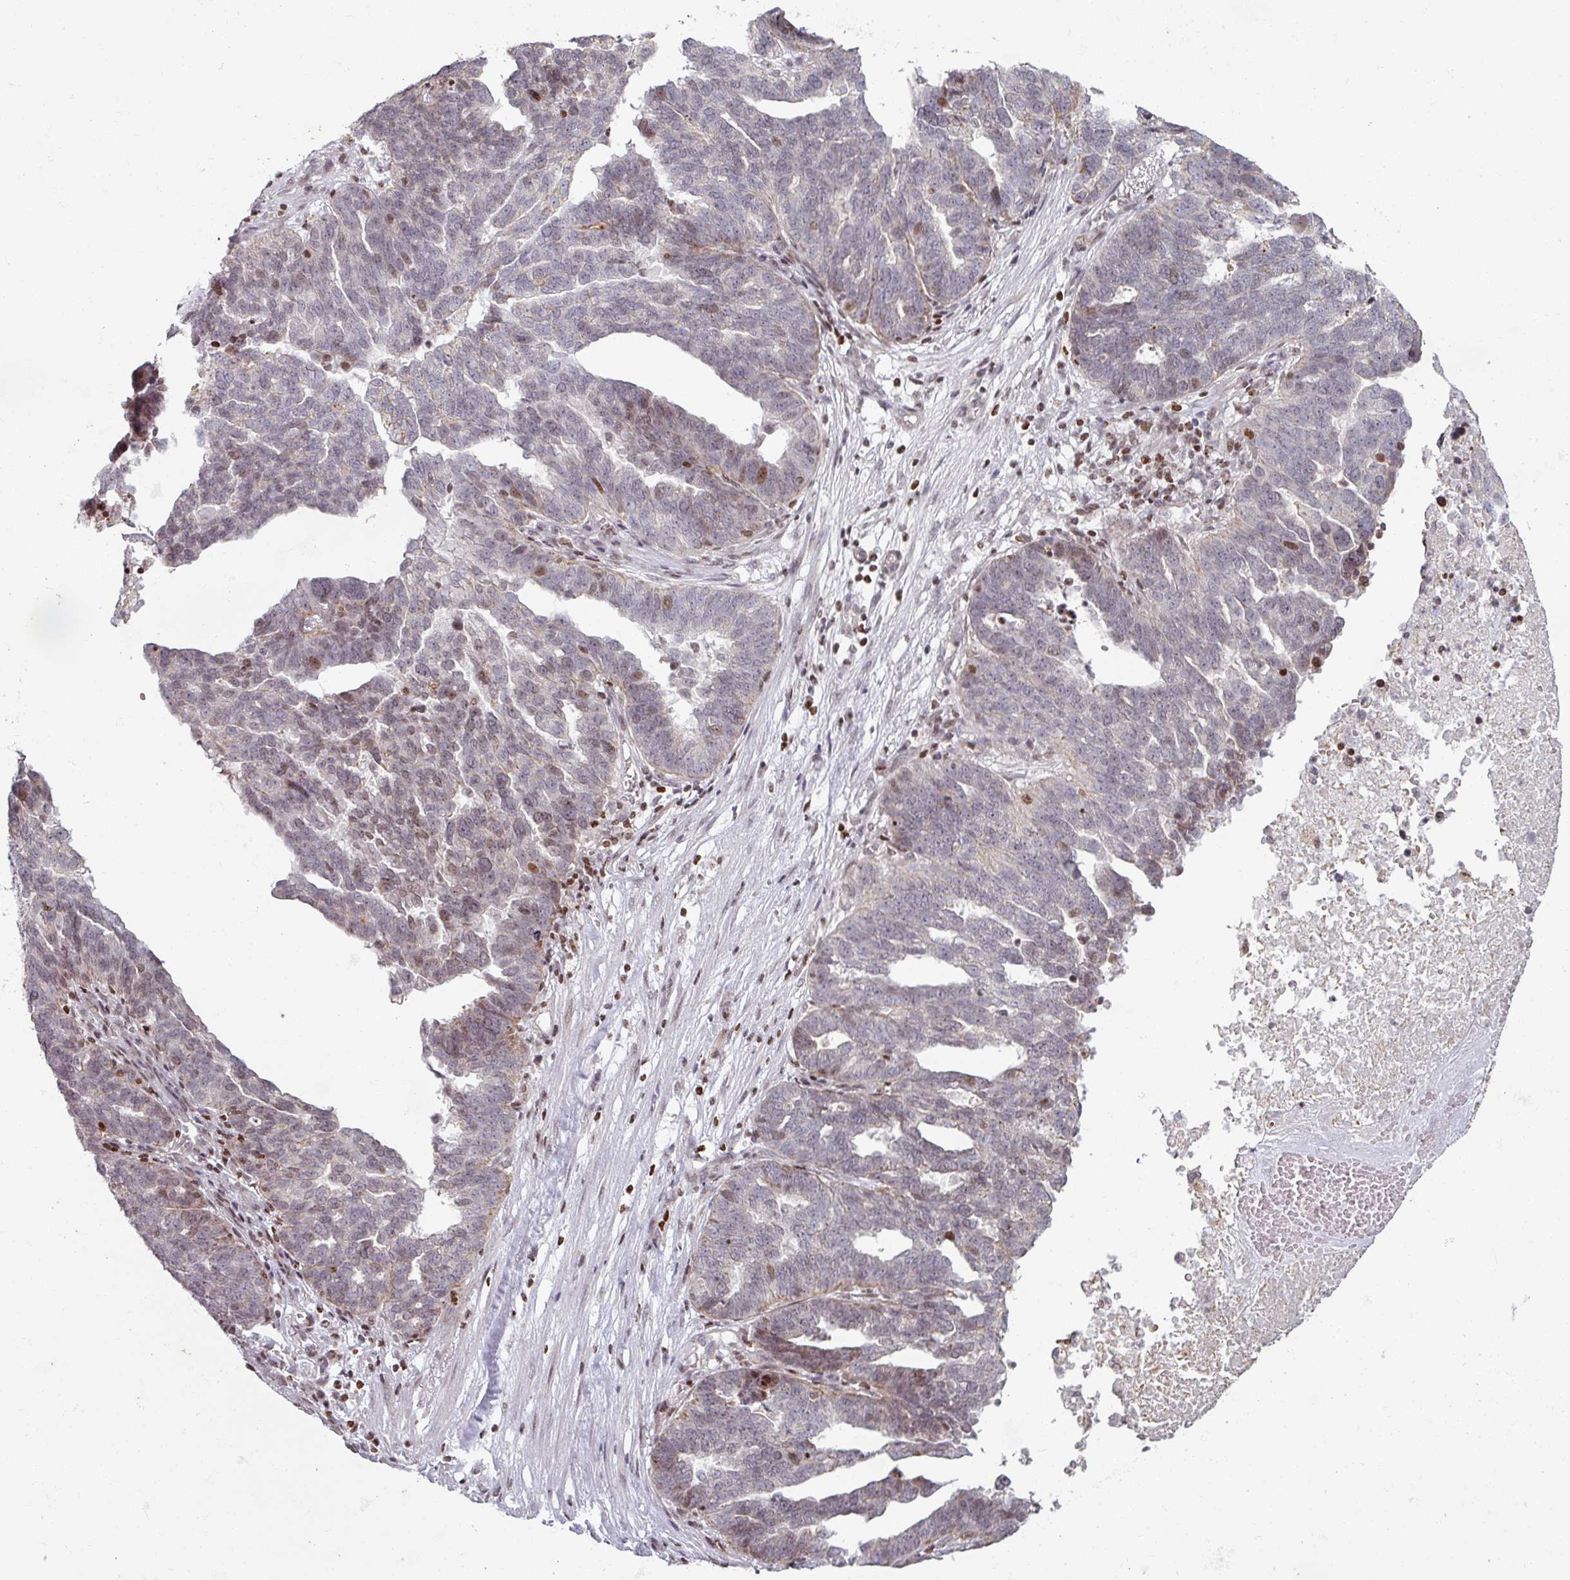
{"staining": {"intensity": "weak", "quantity": "25%-75%", "location": "cytoplasmic/membranous,nuclear"}, "tissue": "ovarian cancer", "cell_type": "Tumor cells", "image_type": "cancer", "snomed": [{"axis": "morphology", "description": "Cystadenocarcinoma, serous, NOS"}, {"axis": "topography", "description": "Ovary"}], "caption": "Weak cytoplasmic/membranous and nuclear protein expression is seen in about 25%-75% of tumor cells in ovarian cancer.", "gene": "NCOR1", "patient": {"sex": "female", "age": 59}}